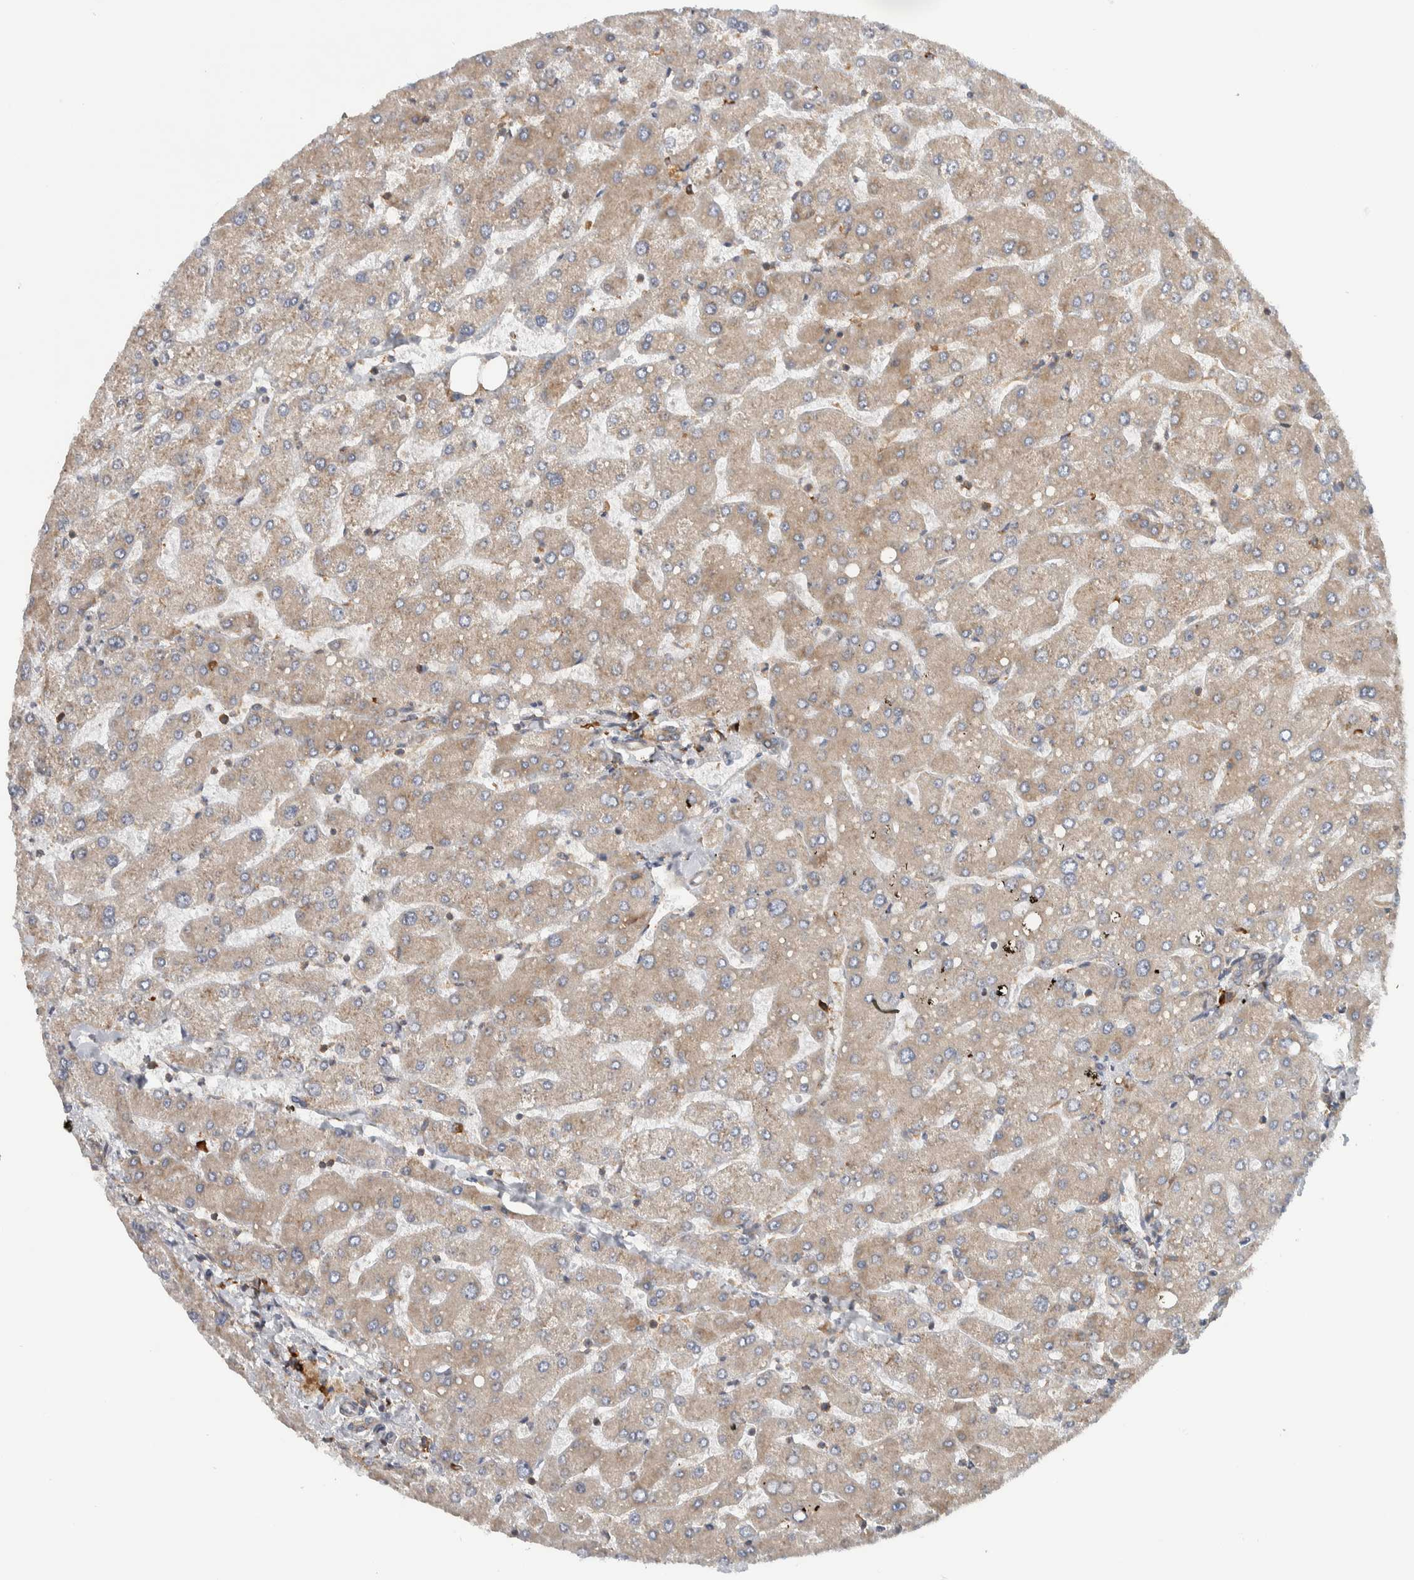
{"staining": {"intensity": "moderate", "quantity": ">75%", "location": "cytoplasmic/membranous"}, "tissue": "liver", "cell_type": "Cholangiocytes", "image_type": "normal", "snomed": [{"axis": "morphology", "description": "Normal tissue, NOS"}, {"axis": "topography", "description": "Liver"}], "caption": "Brown immunohistochemical staining in benign human liver displays moderate cytoplasmic/membranous expression in about >75% of cholangiocytes.", "gene": "EIF3H", "patient": {"sex": "male", "age": 55}}